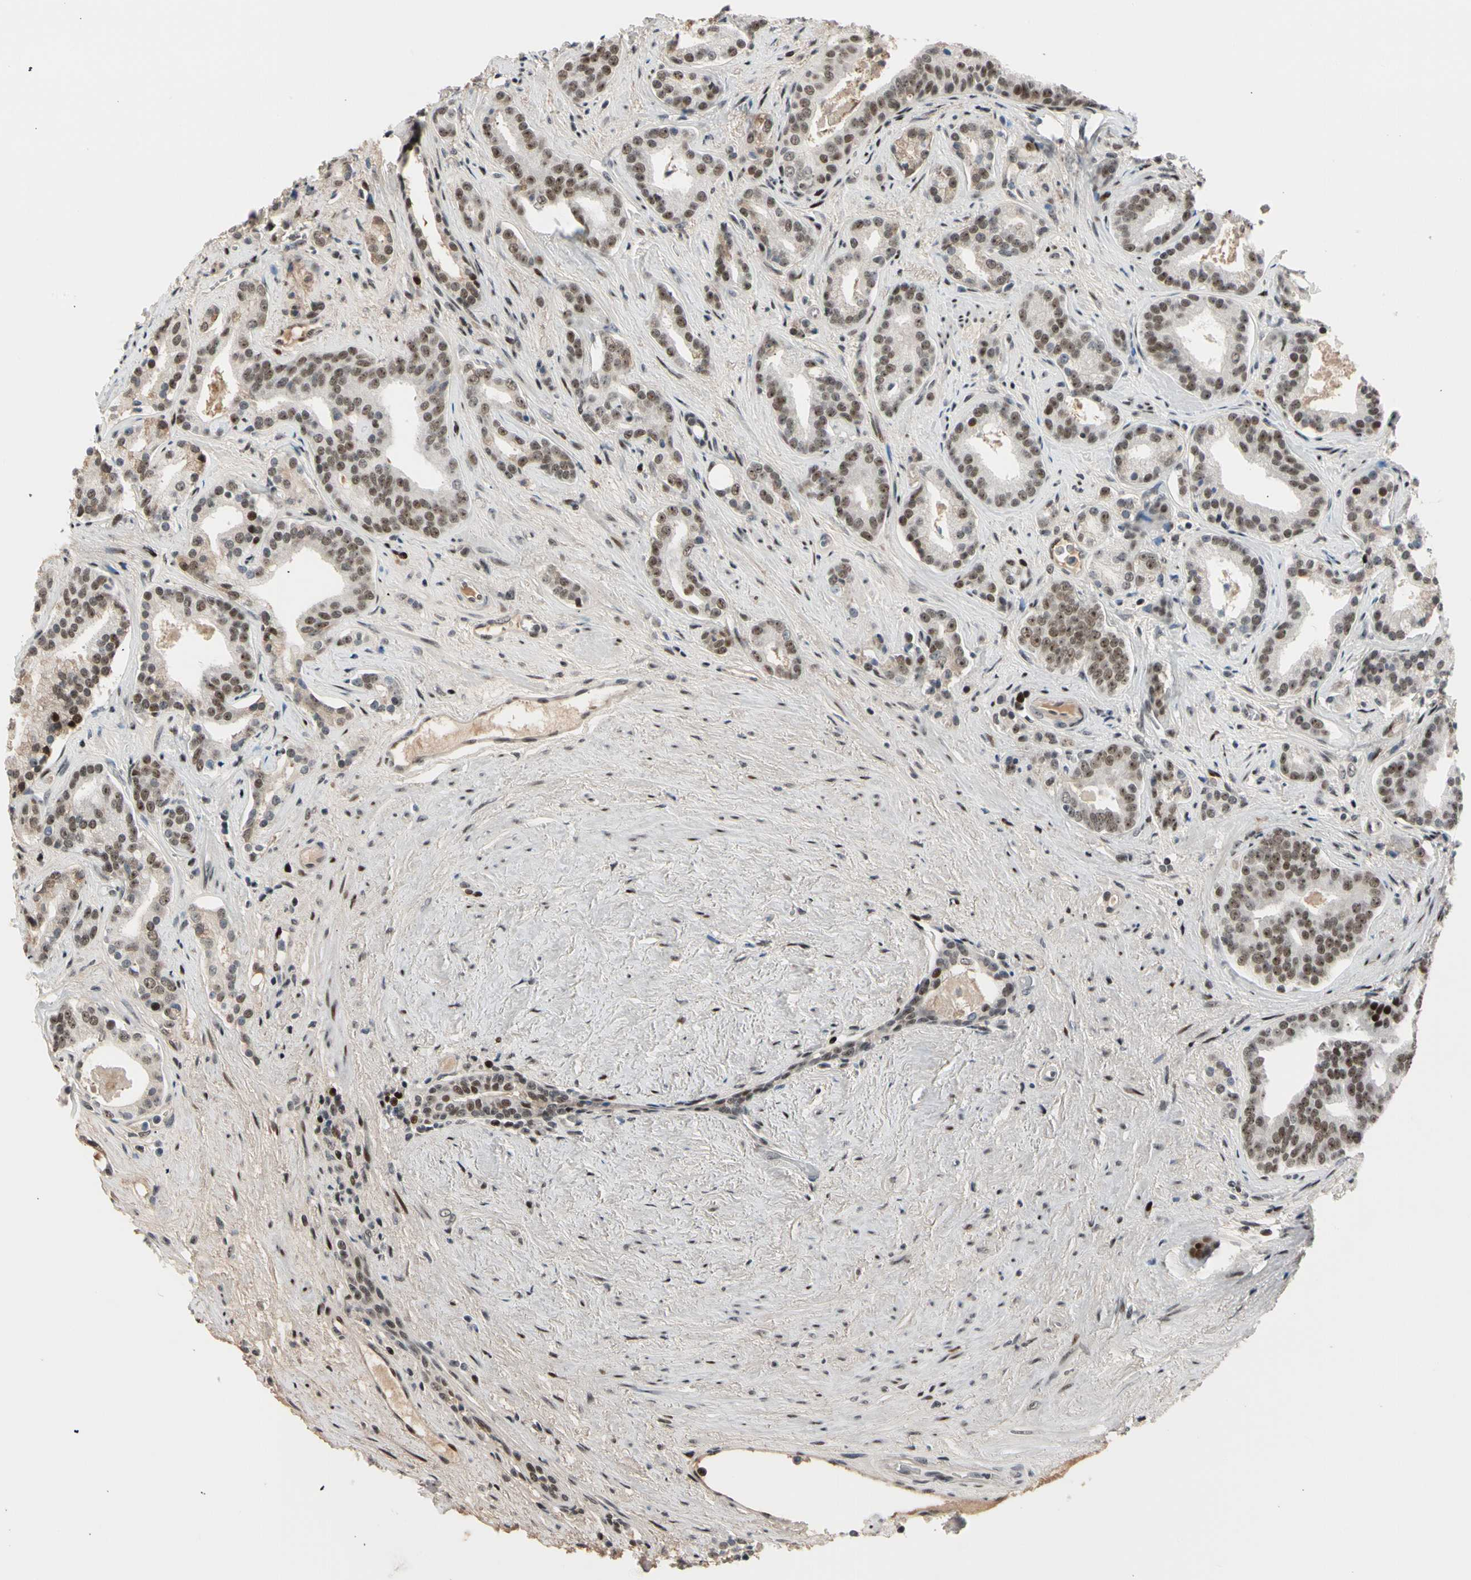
{"staining": {"intensity": "moderate", "quantity": ">75%", "location": "nuclear"}, "tissue": "prostate cancer", "cell_type": "Tumor cells", "image_type": "cancer", "snomed": [{"axis": "morphology", "description": "Adenocarcinoma, Low grade"}, {"axis": "topography", "description": "Prostate"}], "caption": "This is an image of immunohistochemistry (IHC) staining of prostate cancer, which shows moderate staining in the nuclear of tumor cells.", "gene": "FOXO3", "patient": {"sex": "male", "age": 63}}